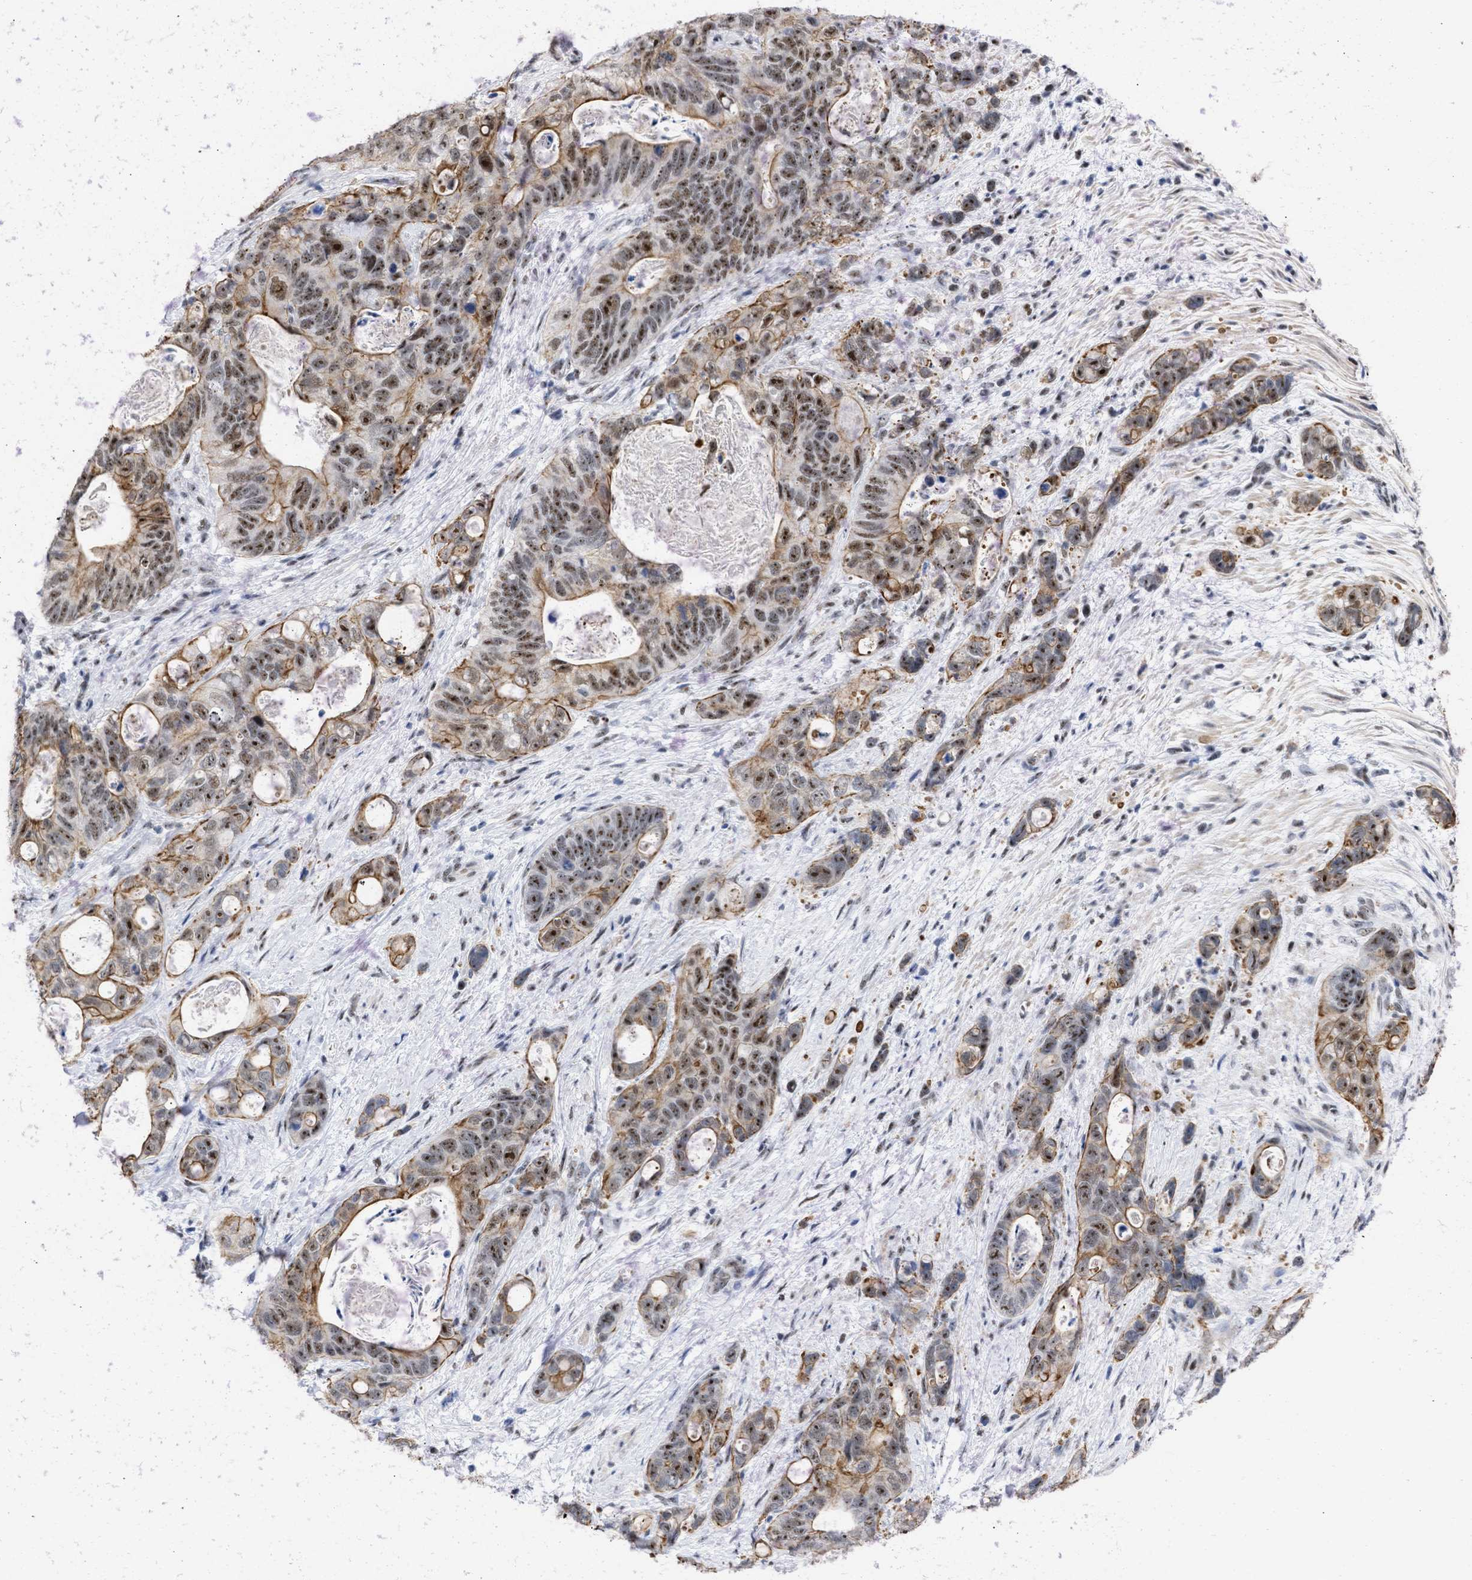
{"staining": {"intensity": "moderate", "quantity": ">75%", "location": "cytoplasmic/membranous,nuclear"}, "tissue": "stomach cancer", "cell_type": "Tumor cells", "image_type": "cancer", "snomed": [{"axis": "morphology", "description": "Normal tissue, NOS"}, {"axis": "morphology", "description": "Adenocarcinoma, NOS"}, {"axis": "topography", "description": "Stomach"}], "caption": "Stomach cancer (adenocarcinoma) stained for a protein demonstrates moderate cytoplasmic/membranous and nuclear positivity in tumor cells. Nuclei are stained in blue.", "gene": "DDX41", "patient": {"sex": "female", "age": 89}}